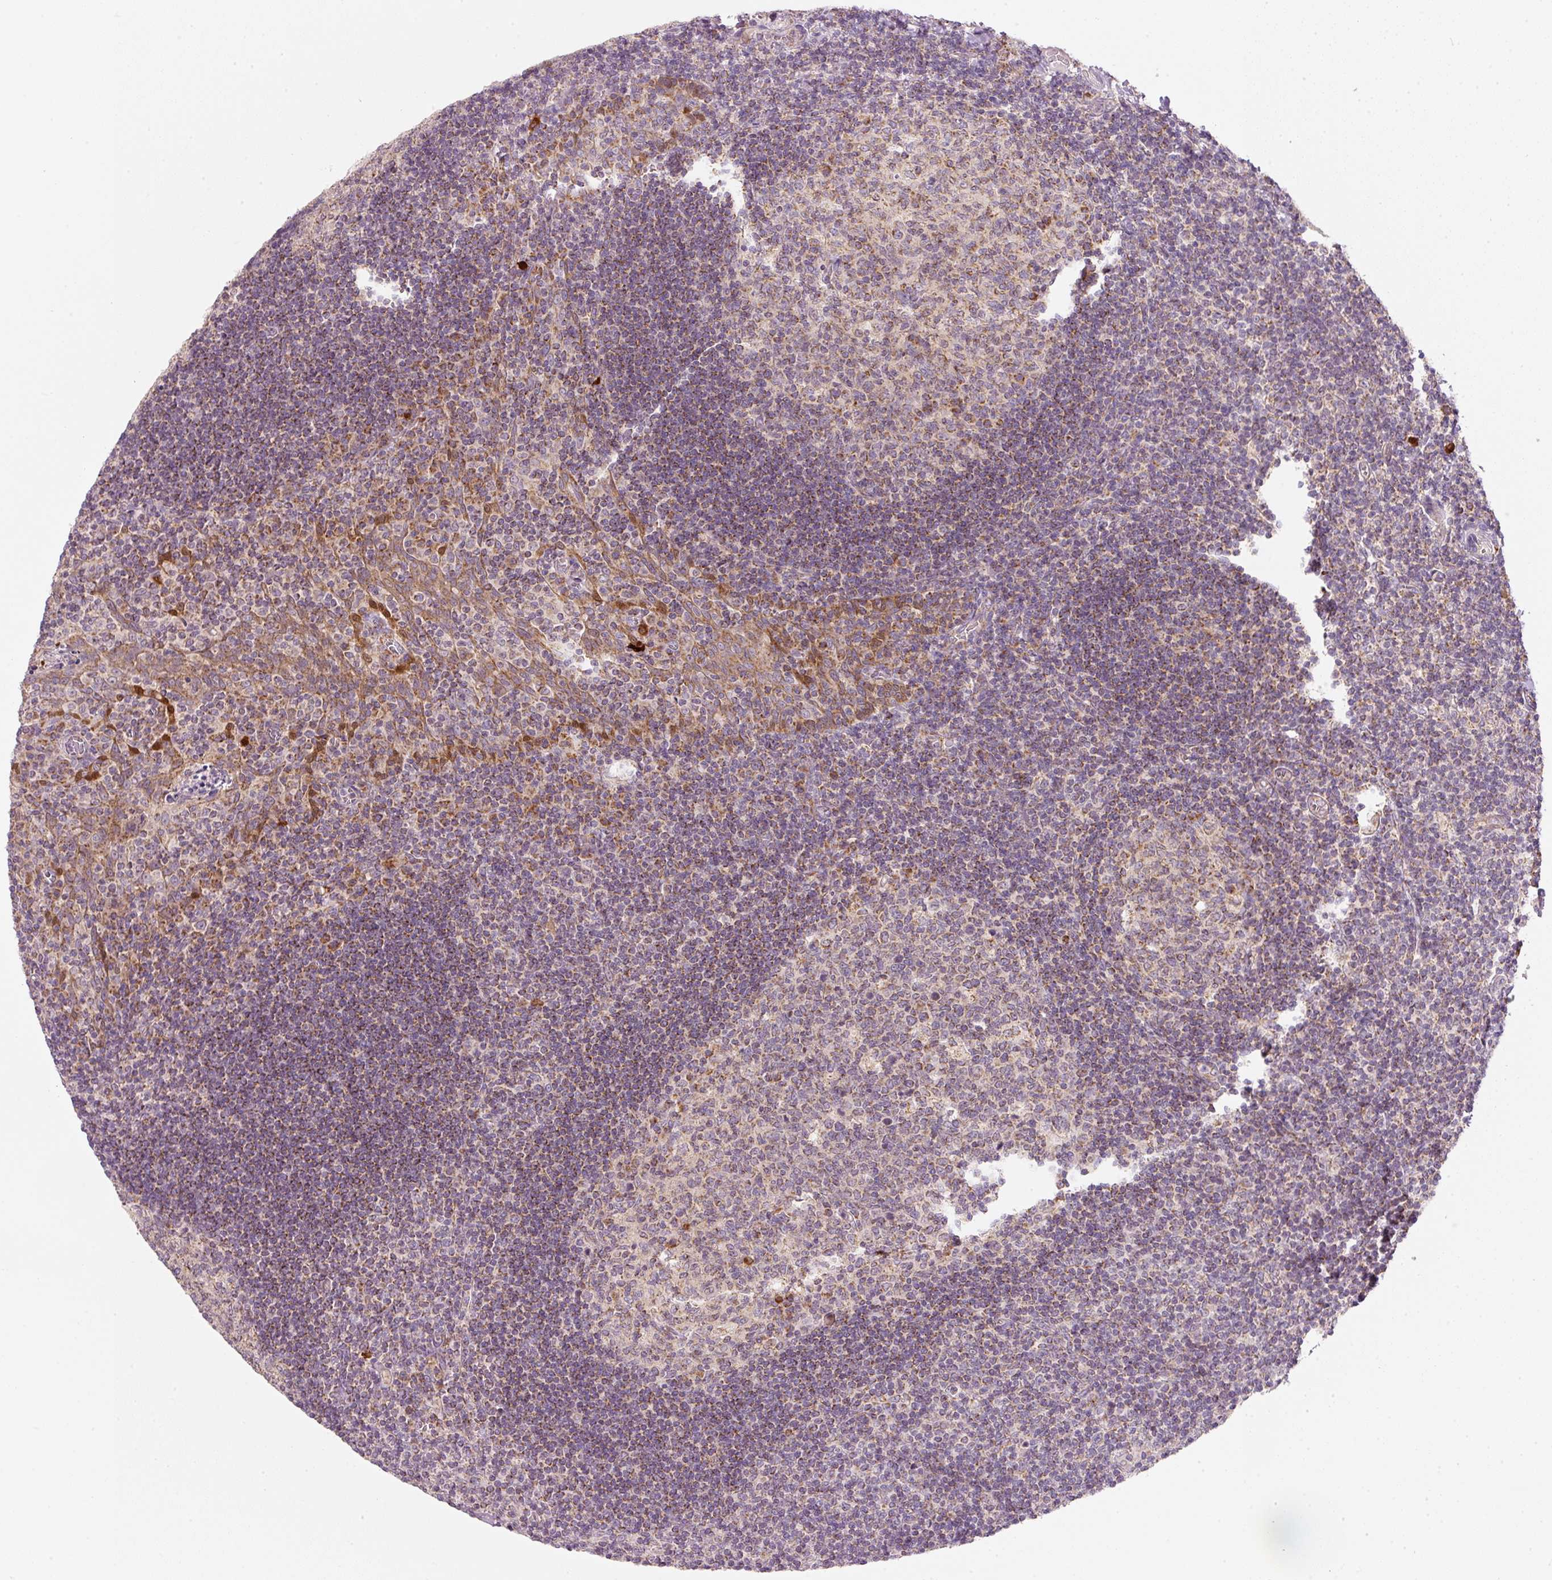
{"staining": {"intensity": "moderate", "quantity": ">75%", "location": "cytoplasmic/membranous"}, "tissue": "tonsil", "cell_type": "Germinal center cells", "image_type": "normal", "snomed": [{"axis": "morphology", "description": "Normal tissue, NOS"}, {"axis": "topography", "description": "Tonsil"}], "caption": "Tonsil stained with a brown dye reveals moderate cytoplasmic/membranous positive expression in approximately >75% of germinal center cells.", "gene": "FAM78B", "patient": {"sex": "male", "age": 17}}